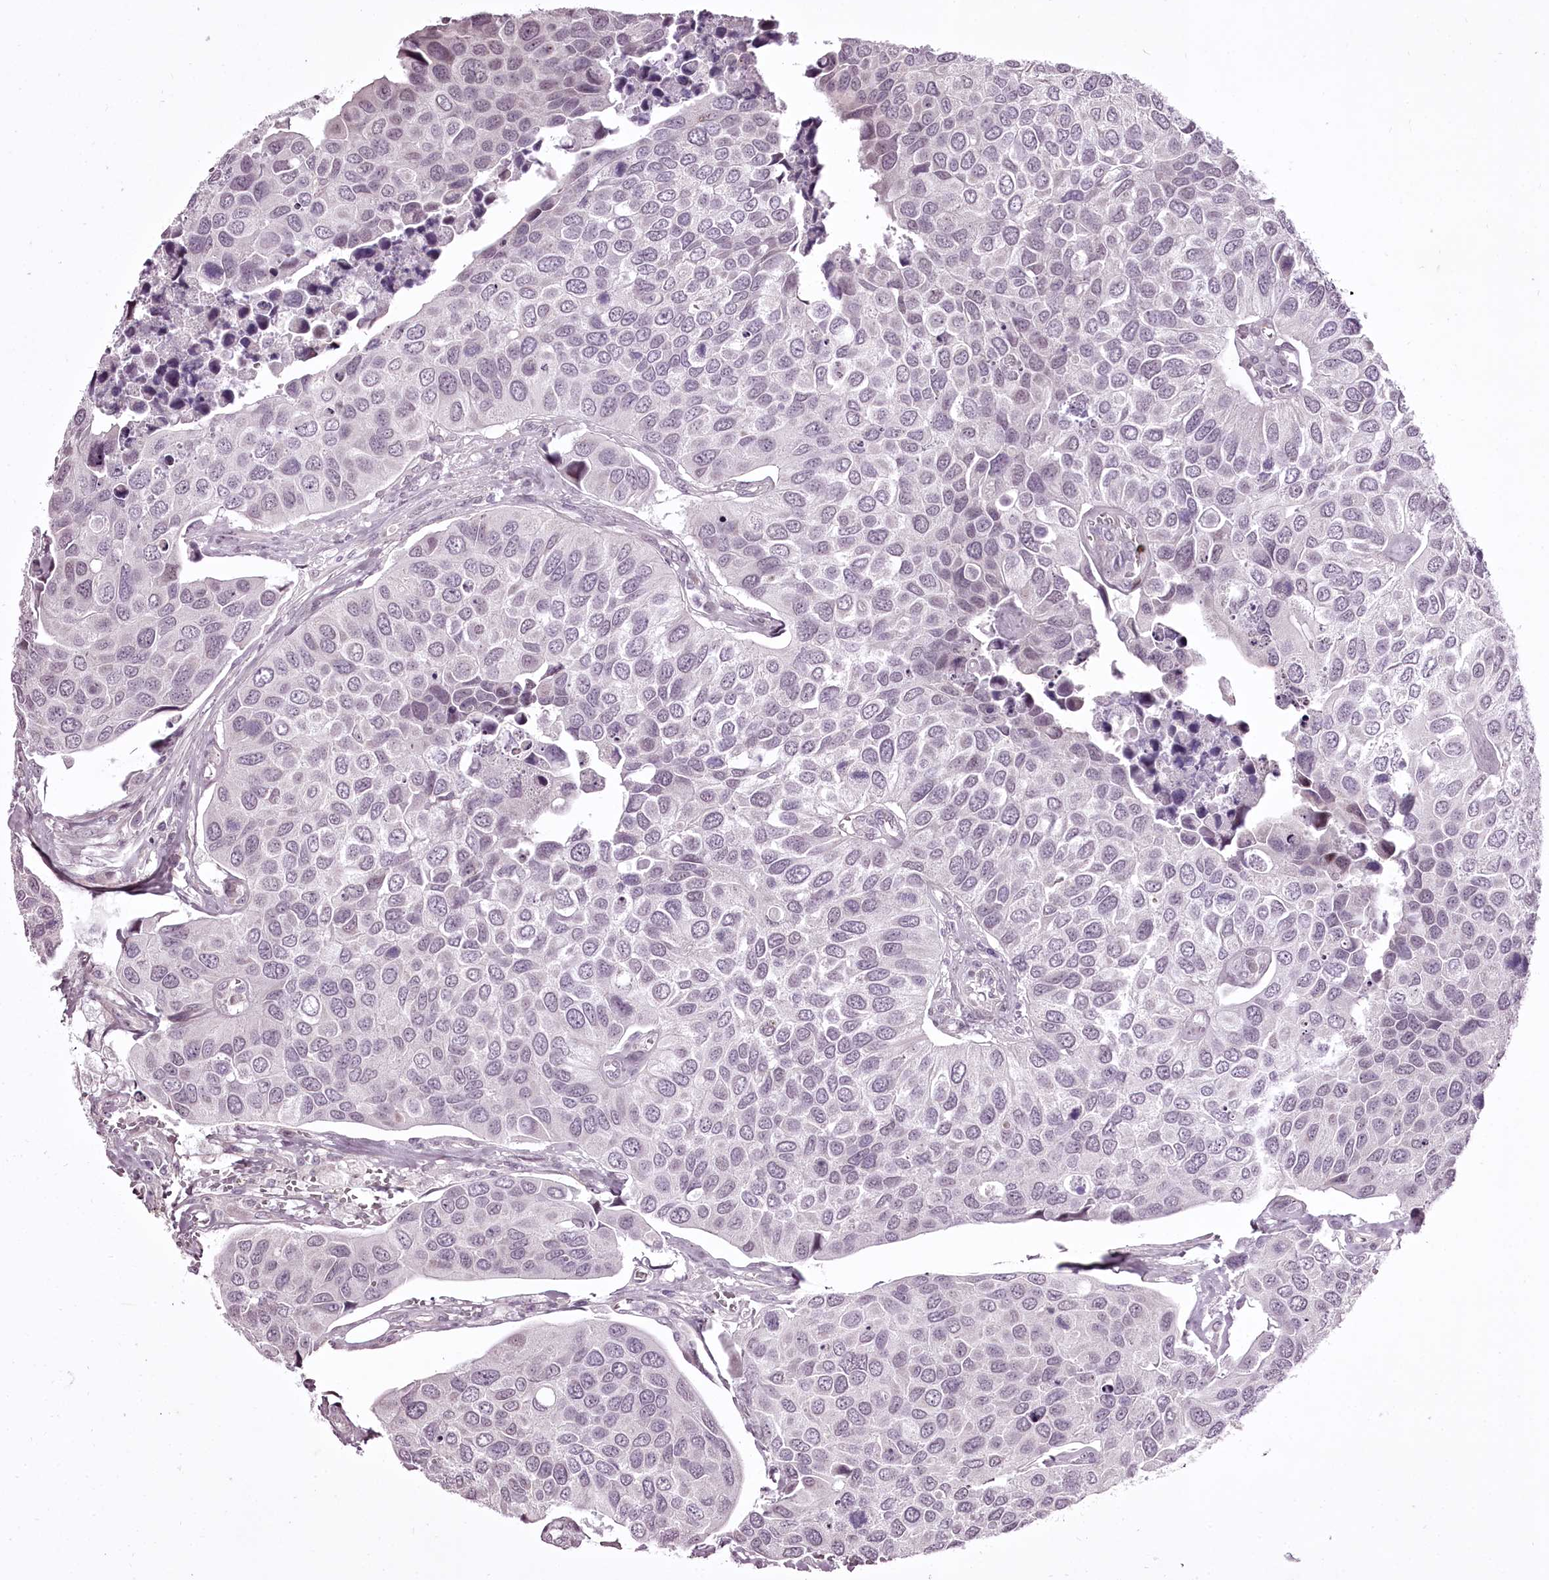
{"staining": {"intensity": "weak", "quantity": "<25%", "location": "nuclear"}, "tissue": "urothelial cancer", "cell_type": "Tumor cells", "image_type": "cancer", "snomed": [{"axis": "morphology", "description": "Urothelial carcinoma, High grade"}, {"axis": "topography", "description": "Urinary bladder"}], "caption": "DAB immunohistochemical staining of high-grade urothelial carcinoma shows no significant staining in tumor cells.", "gene": "C1orf56", "patient": {"sex": "male", "age": 74}}